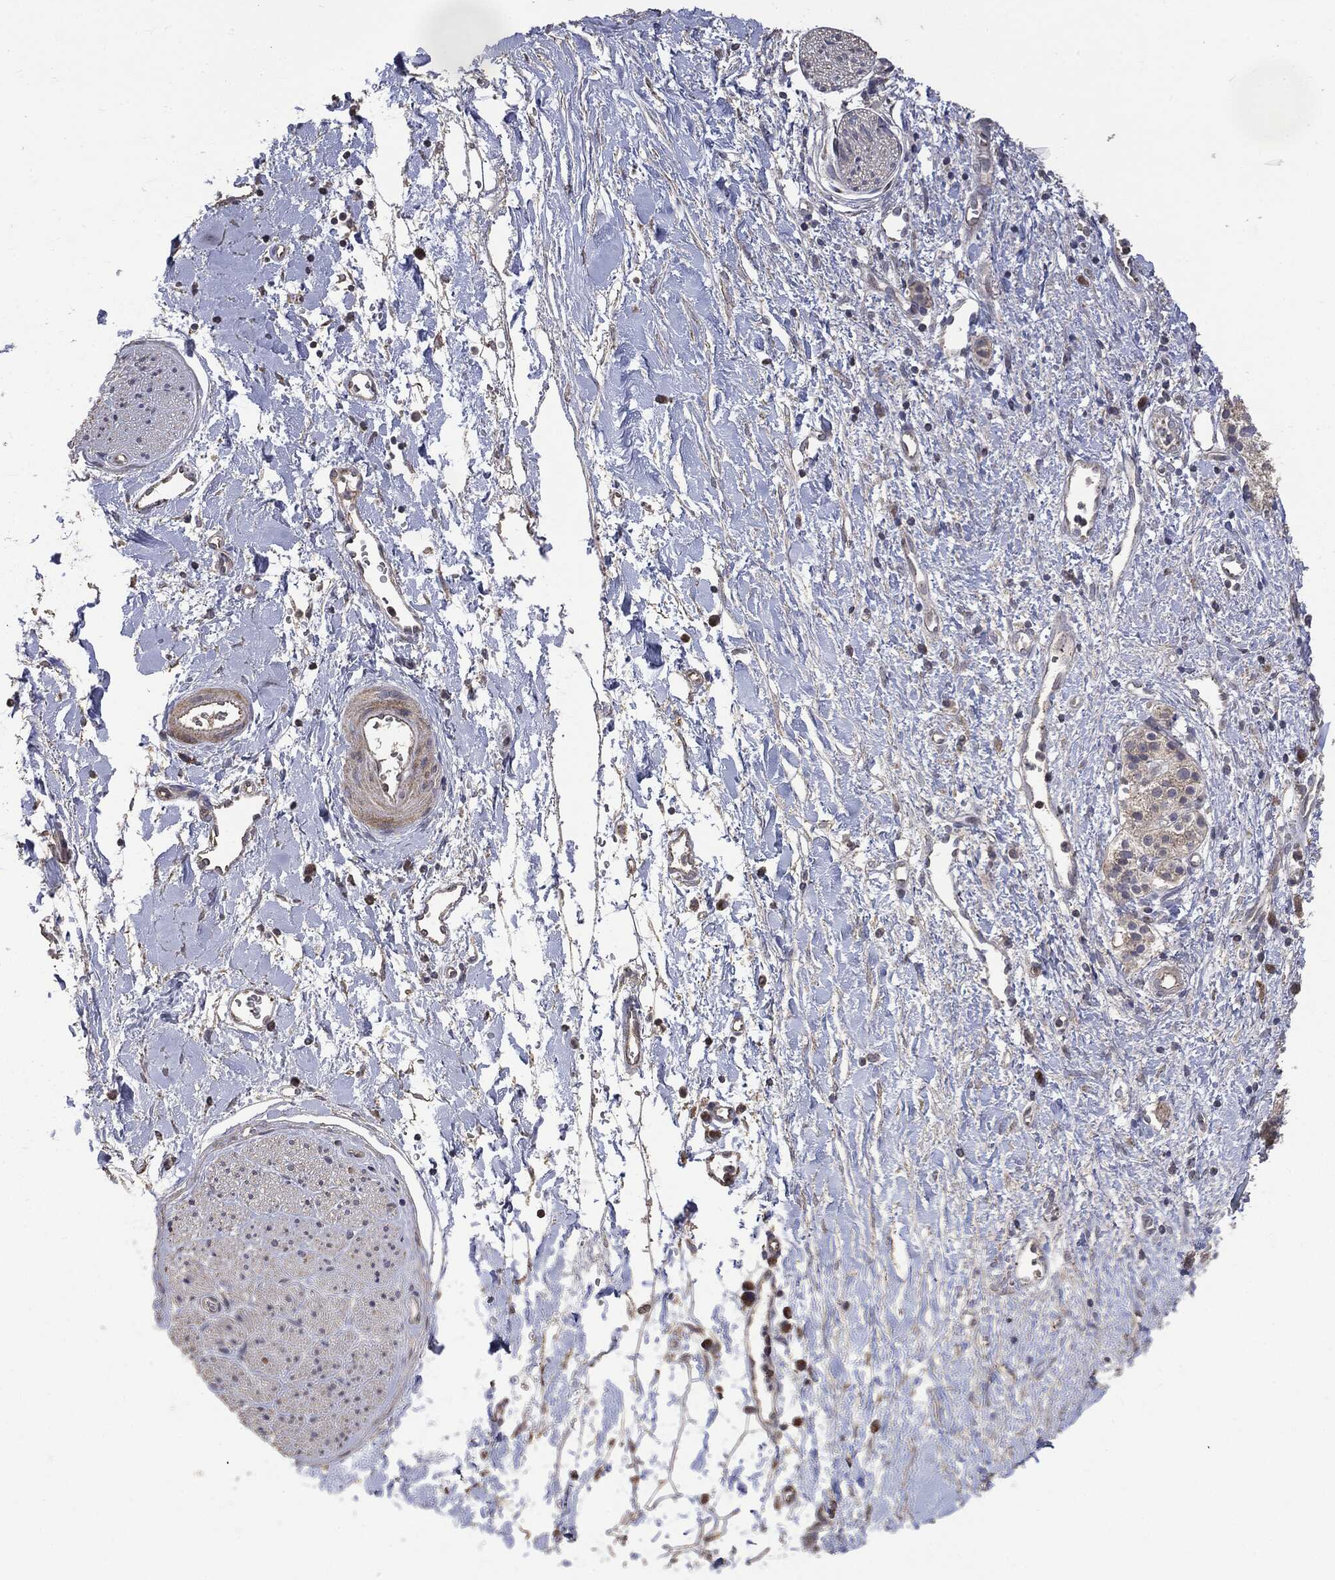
{"staining": {"intensity": "negative", "quantity": "none", "location": "none"}, "tissue": "soft tissue", "cell_type": "Fibroblasts", "image_type": "normal", "snomed": [{"axis": "morphology", "description": "Normal tissue, NOS"}, {"axis": "morphology", "description": "Adenocarcinoma, NOS"}, {"axis": "topography", "description": "Pancreas"}, {"axis": "topography", "description": "Peripheral nerve tissue"}], "caption": "An immunohistochemistry image of normal soft tissue is shown. There is no staining in fibroblasts of soft tissue. (IHC, brightfield microscopy, high magnification).", "gene": "MTOR", "patient": {"sex": "male", "age": 61}}